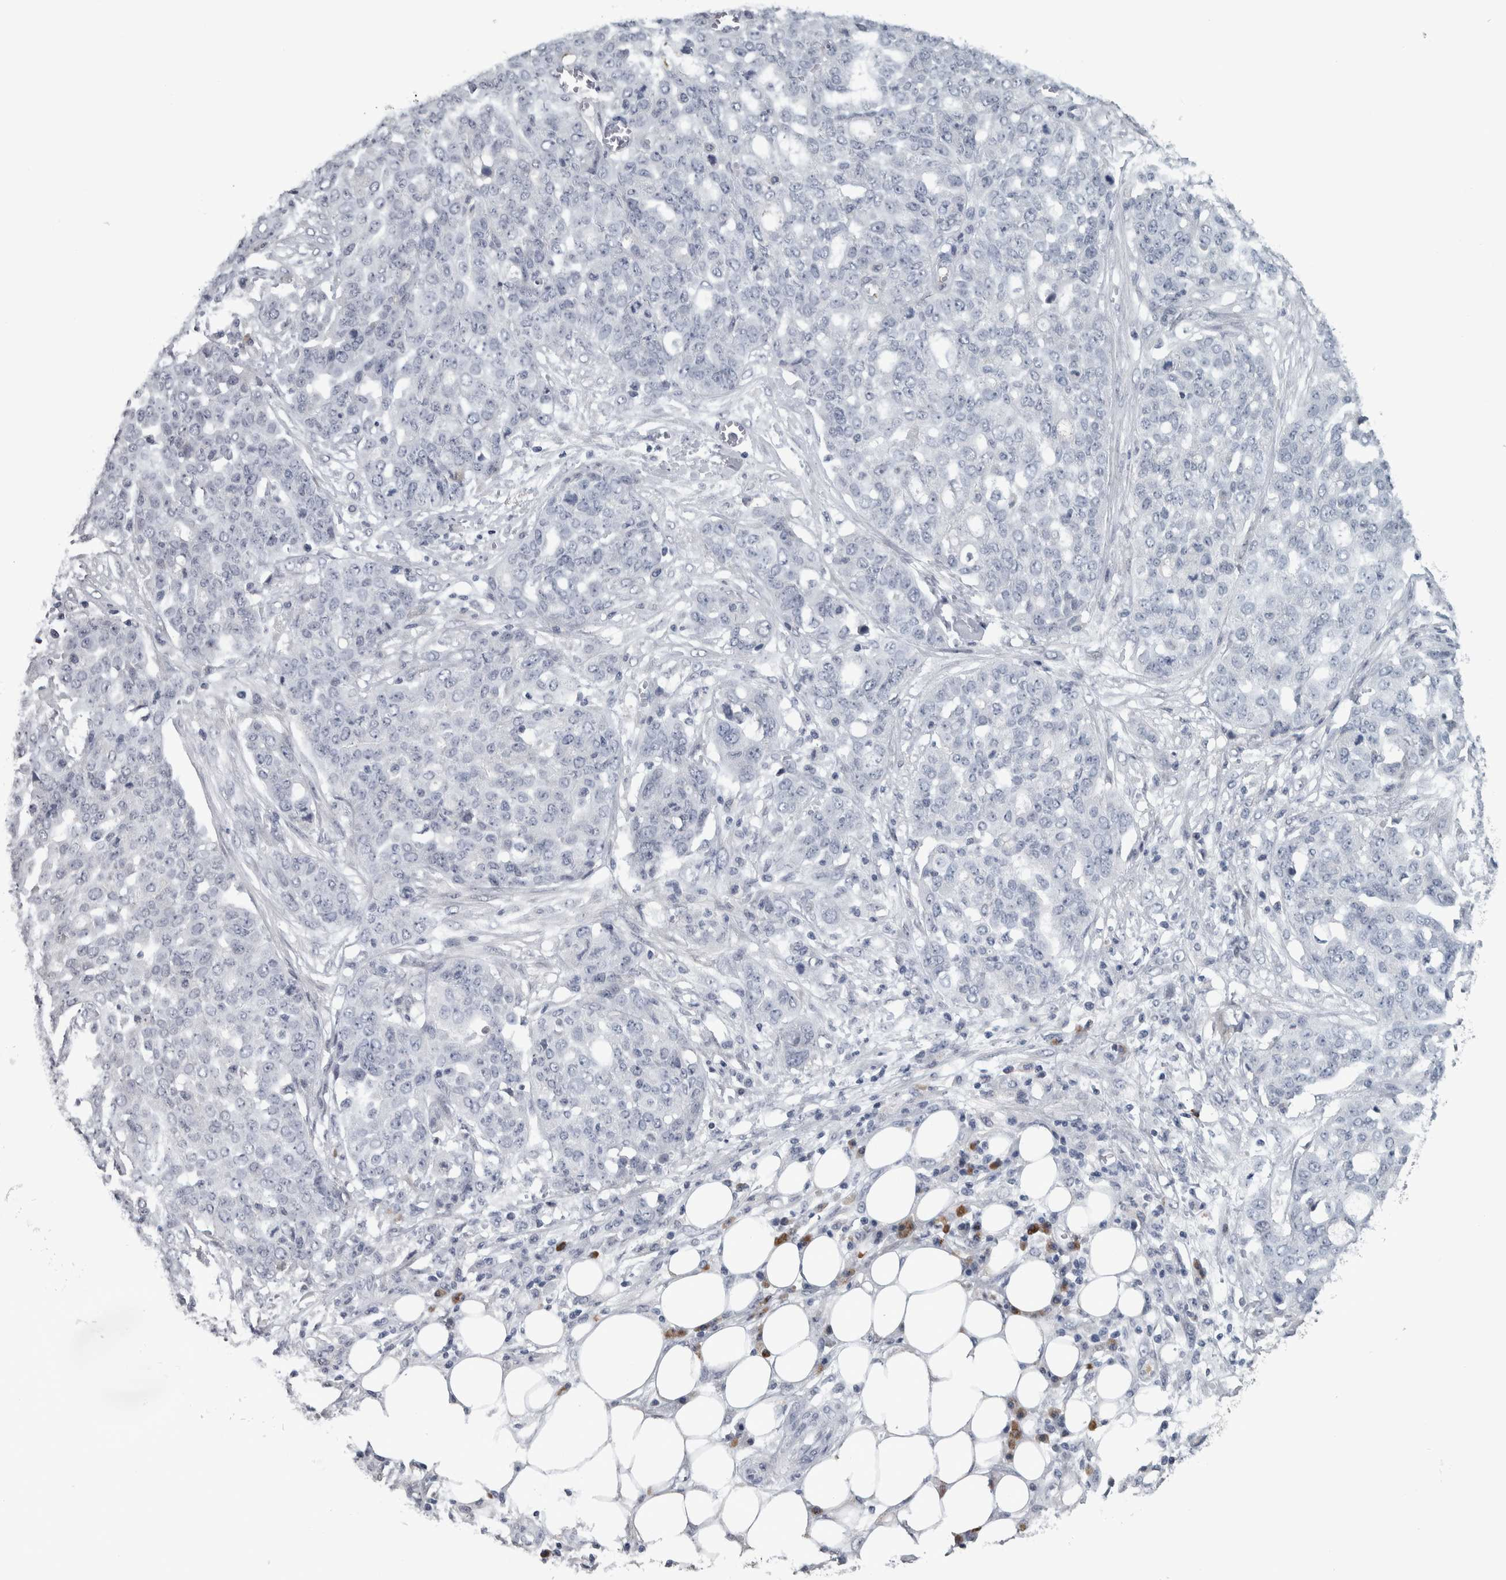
{"staining": {"intensity": "negative", "quantity": "none", "location": "none"}, "tissue": "ovarian cancer", "cell_type": "Tumor cells", "image_type": "cancer", "snomed": [{"axis": "morphology", "description": "Cystadenocarcinoma, serous, NOS"}, {"axis": "topography", "description": "Soft tissue"}, {"axis": "topography", "description": "Ovary"}], "caption": "A photomicrograph of human ovarian cancer is negative for staining in tumor cells.", "gene": "CAVIN4", "patient": {"sex": "female", "age": 57}}